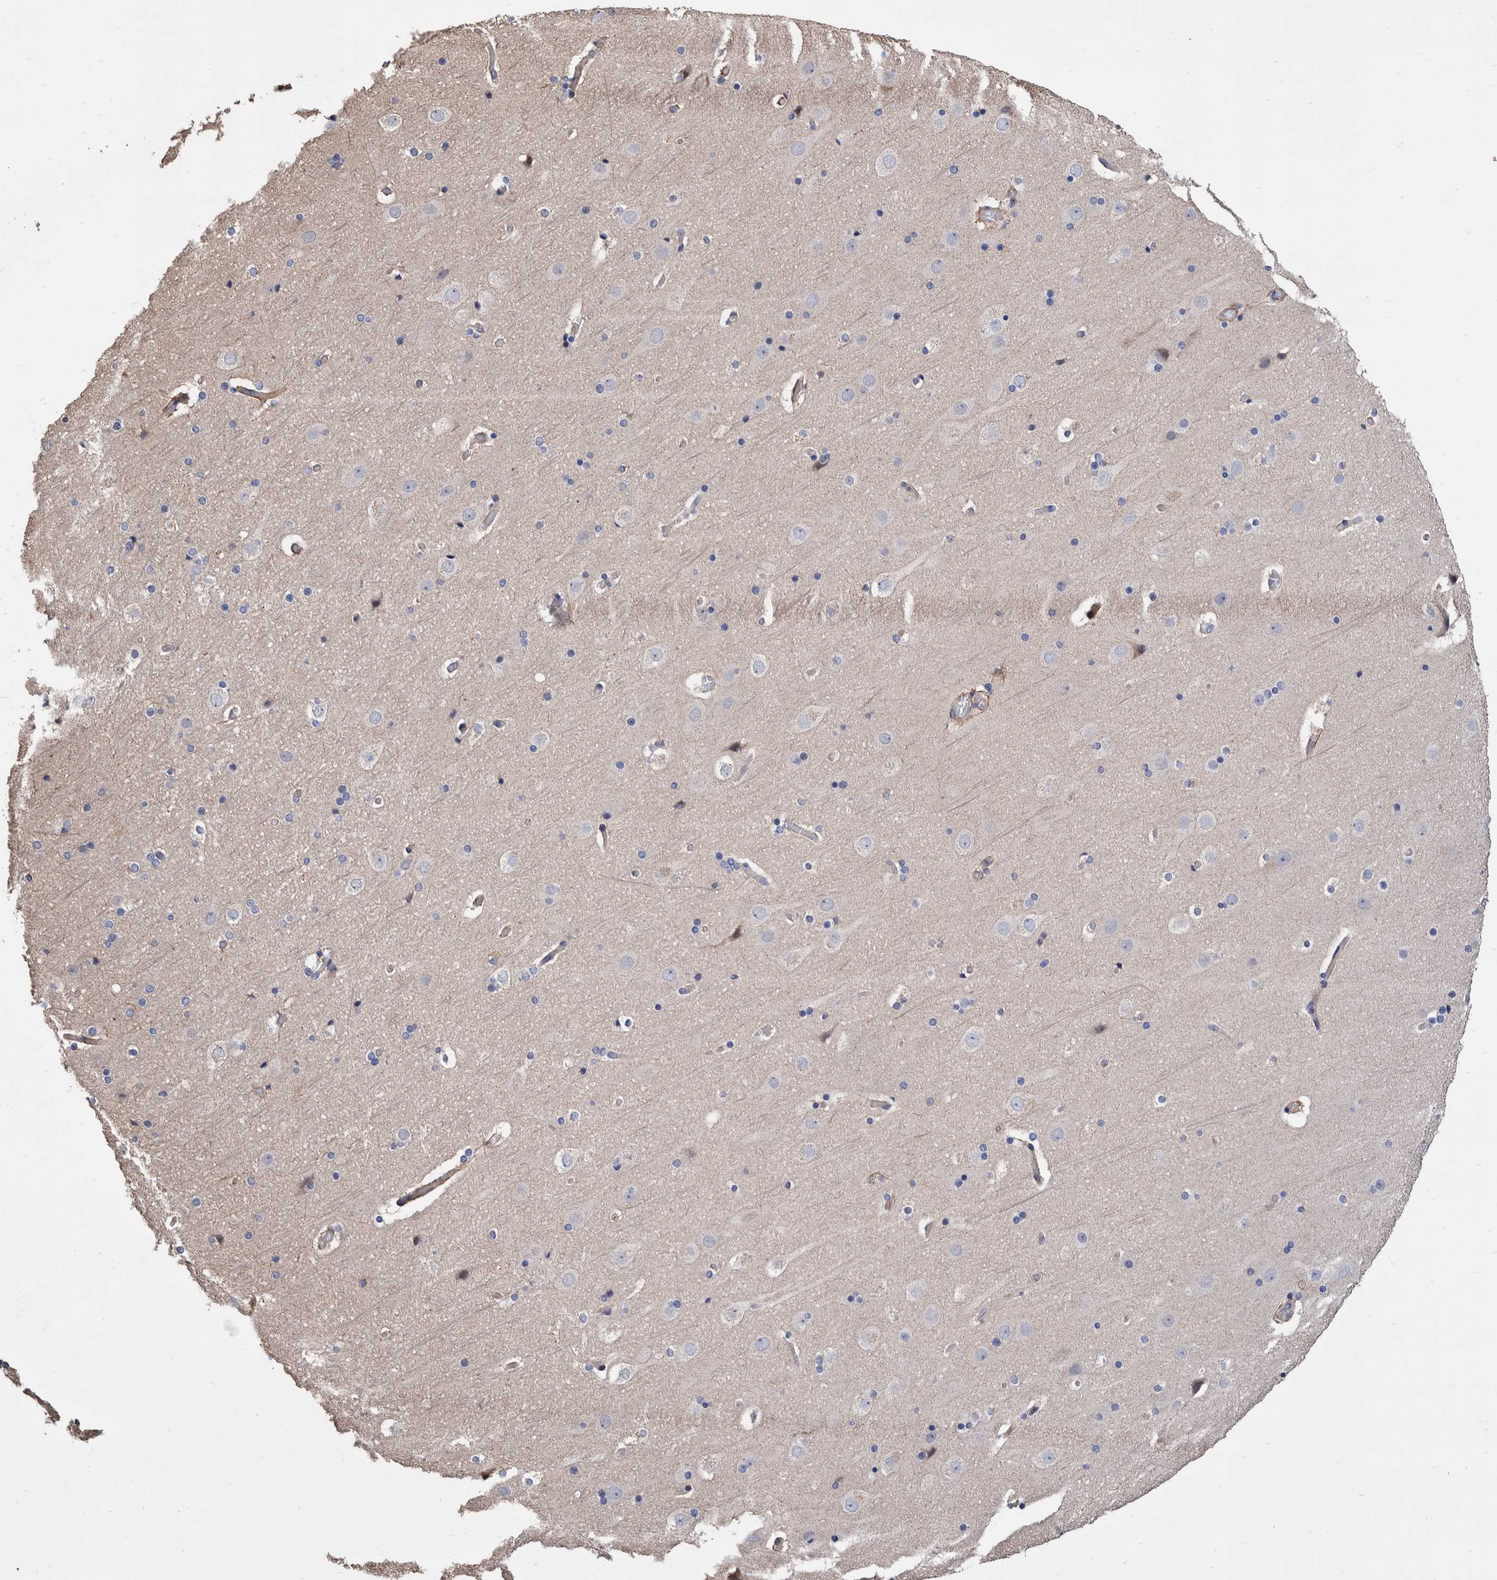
{"staining": {"intensity": "weak", "quantity": ">75%", "location": "cytoplasmic/membranous"}, "tissue": "cerebral cortex", "cell_type": "Endothelial cells", "image_type": "normal", "snomed": [{"axis": "morphology", "description": "Normal tissue, NOS"}, {"axis": "topography", "description": "Cerebral cortex"}], "caption": "A histopathology image showing weak cytoplasmic/membranous positivity in about >75% of endothelial cells in normal cerebral cortex, as visualized by brown immunohistochemical staining.", "gene": "SLC45A4", "patient": {"sex": "male", "age": 57}}